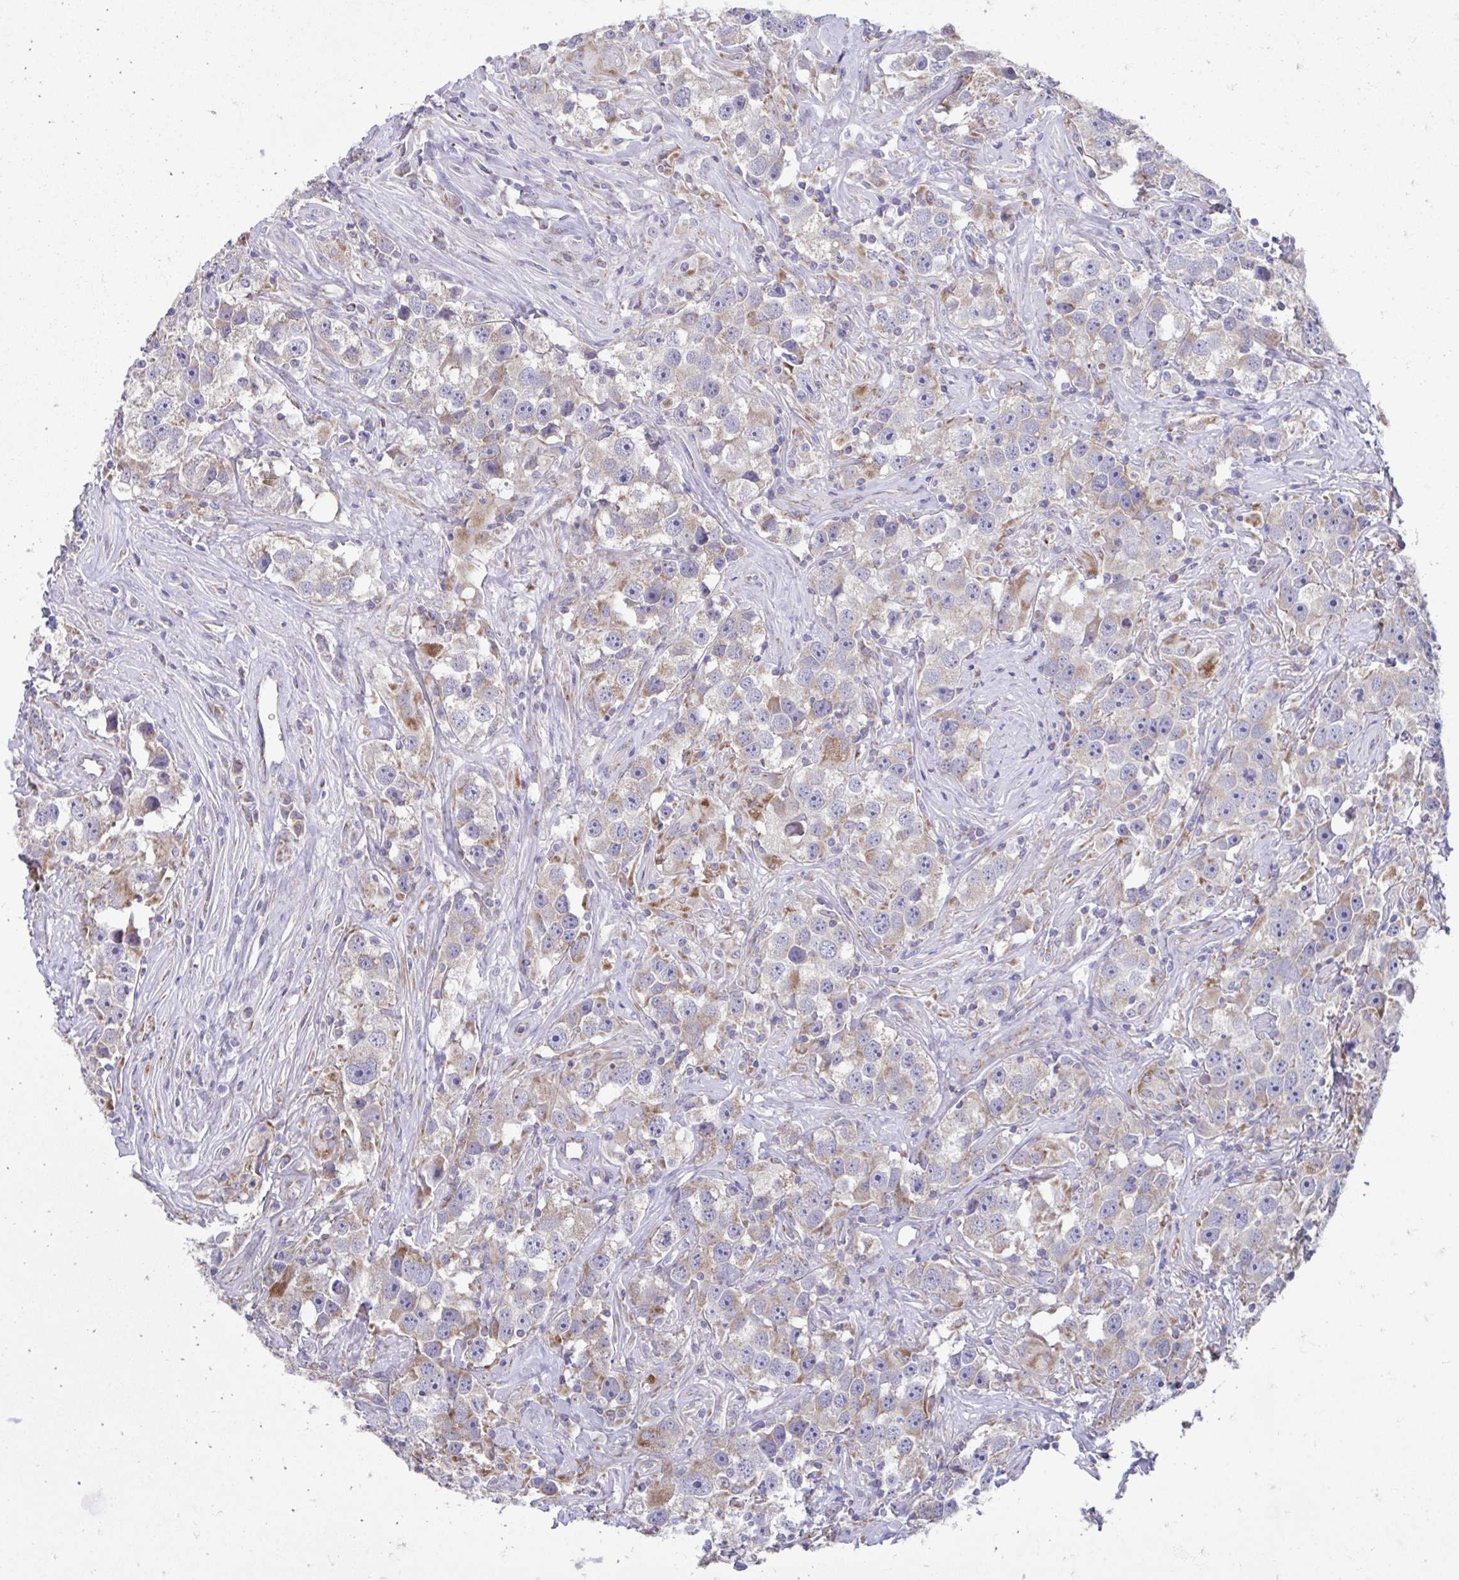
{"staining": {"intensity": "weak", "quantity": "25%-75%", "location": "cytoplasmic/membranous"}, "tissue": "testis cancer", "cell_type": "Tumor cells", "image_type": "cancer", "snomed": [{"axis": "morphology", "description": "Seminoma, NOS"}, {"axis": "topography", "description": "Testis"}], "caption": "Protein analysis of testis cancer (seminoma) tissue reveals weak cytoplasmic/membranous staining in about 25%-75% of tumor cells.", "gene": "LINGO4", "patient": {"sex": "male", "age": 49}}